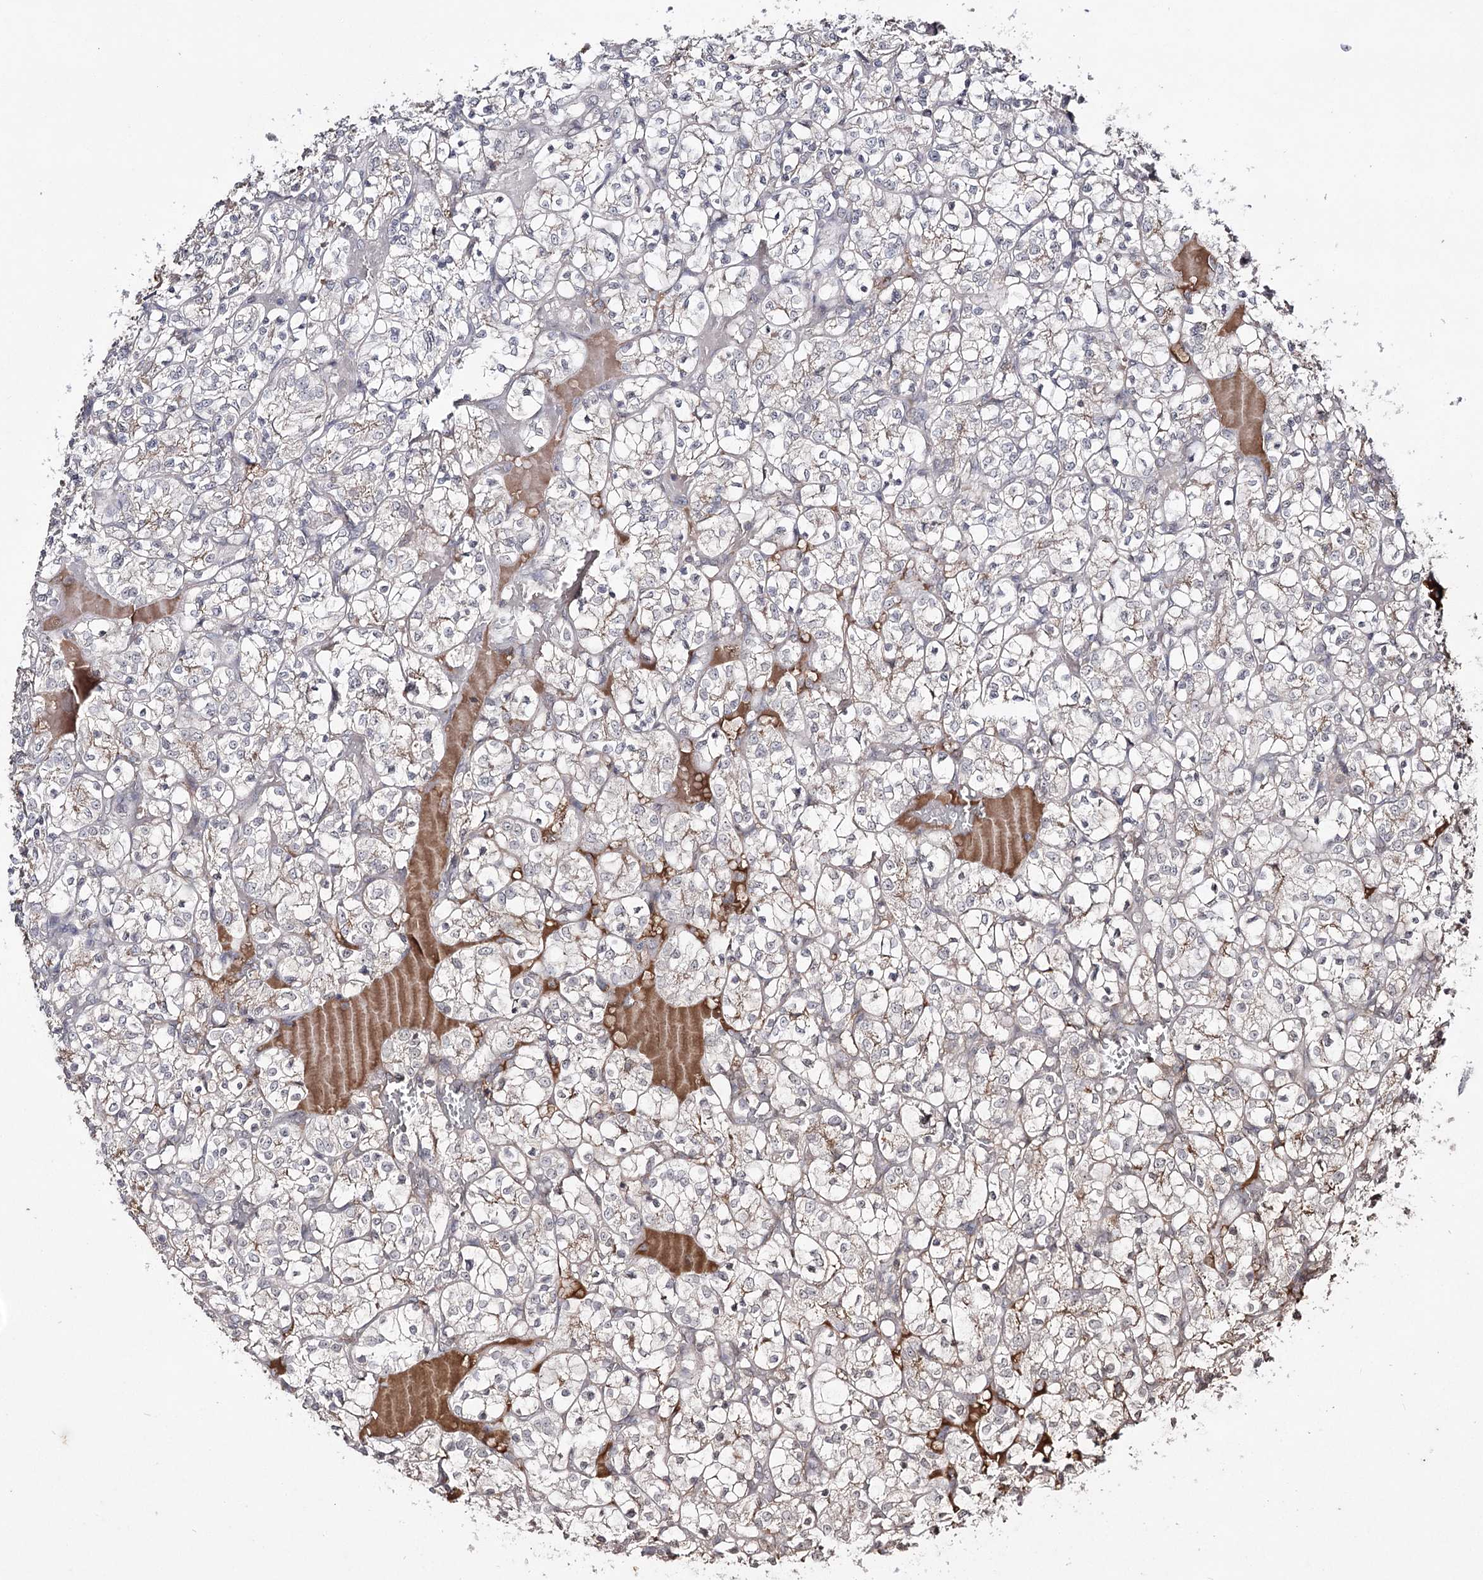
{"staining": {"intensity": "weak", "quantity": "<25%", "location": "cytoplasmic/membranous"}, "tissue": "renal cancer", "cell_type": "Tumor cells", "image_type": "cancer", "snomed": [{"axis": "morphology", "description": "Adenocarcinoma, NOS"}, {"axis": "topography", "description": "Kidney"}], "caption": "Immunohistochemical staining of human renal adenocarcinoma shows no significant positivity in tumor cells. Brightfield microscopy of IHC stained with DAB (3,3'-diaminobenzidine) (brown) and hematoxylin (blue), captured at high magnification.", "gene": "SYNGR3", "patient": {"sex": "female", "age": 69}}